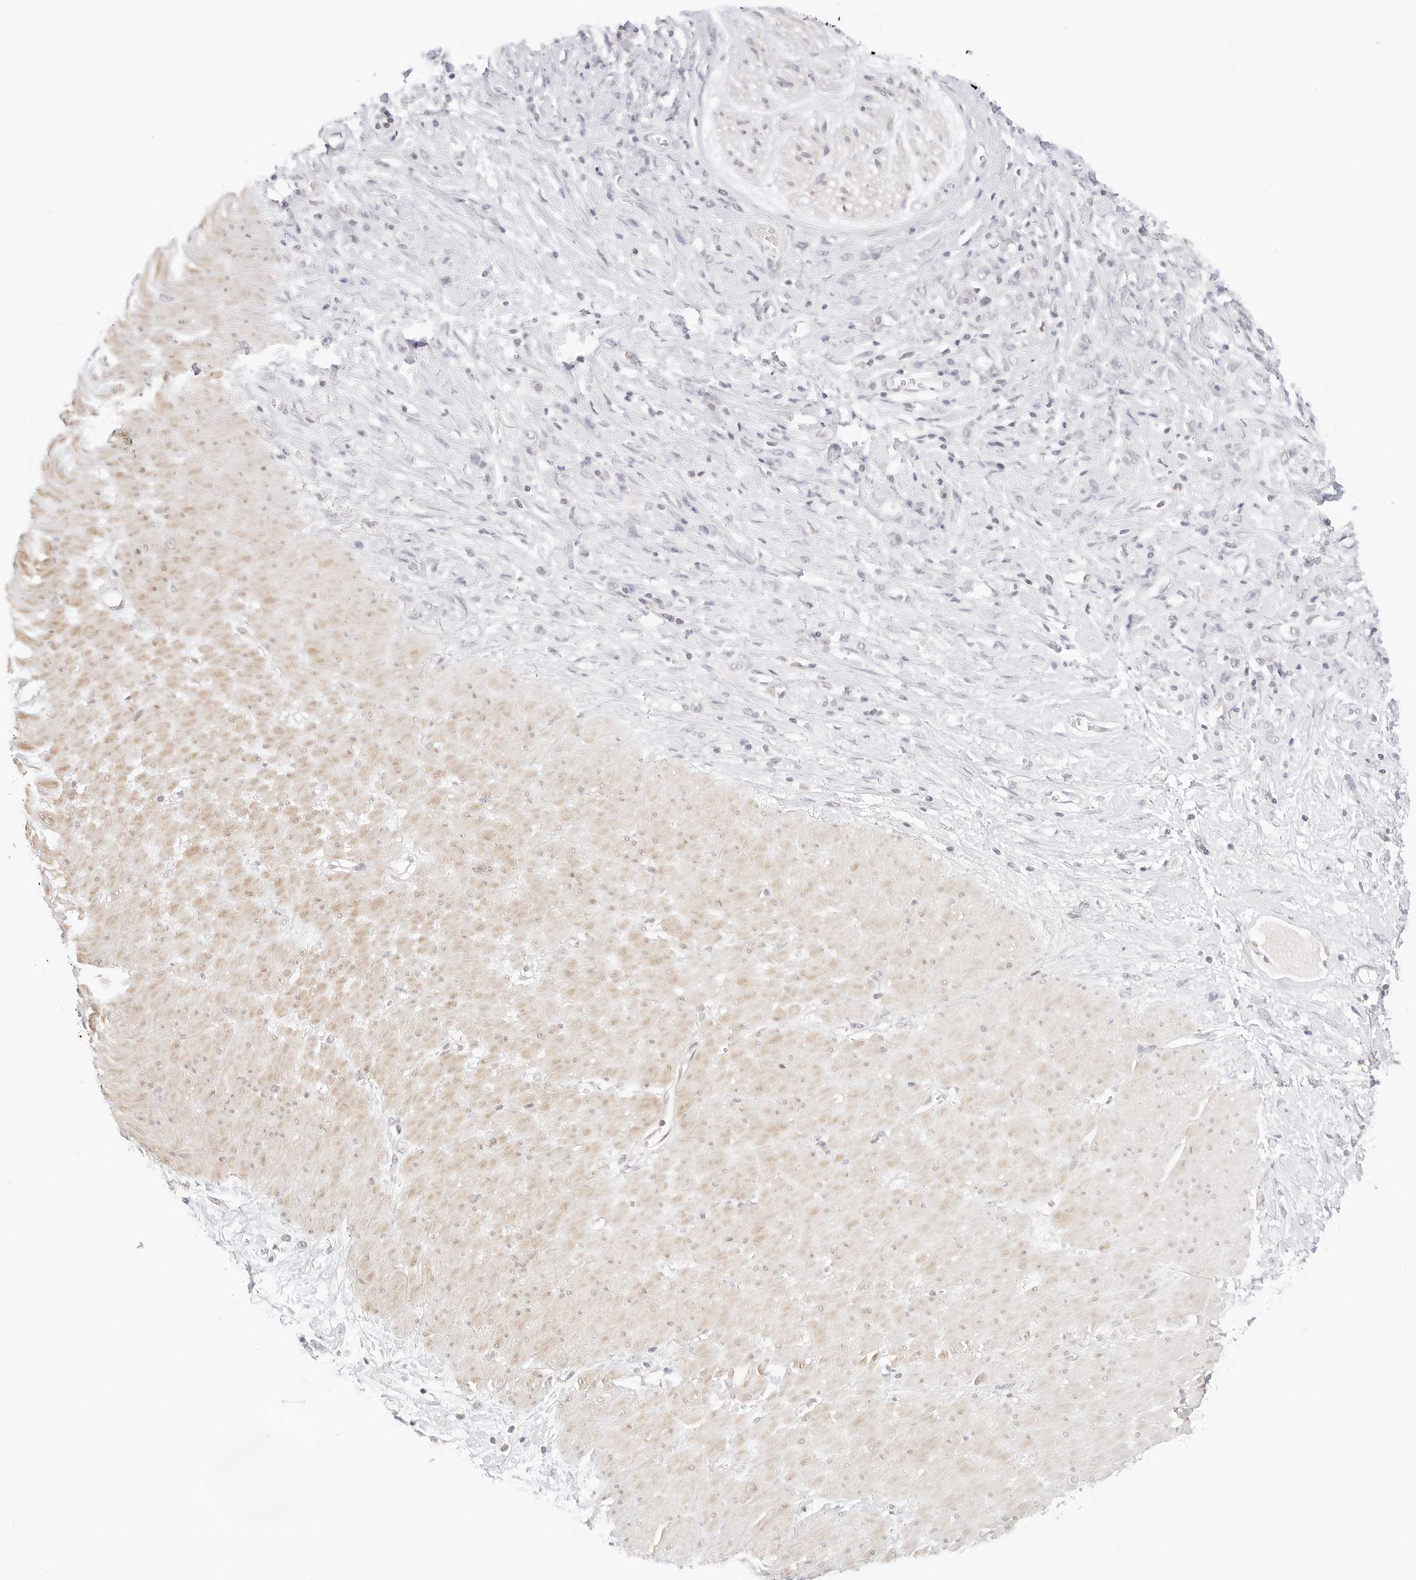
{"staining": {"intensity": "negative", "quantity": "none", "location": "none"}, "tissue": "stomach cancer", "cell_type": "Tumor cells", "image_type": "cancer", "snomed": [{"axis": "morphology", "description": "Adenocarcinoma, NOS"}, {"axis": "topography", "description": "Stomach"}], "caption": "This is an immunohistochemistry (IHC) micrograph of human stomach adenocarcinoma. There is no staining in tumor cells.", "gene": "GNAS", "patient": {"sex": "female", "age": 76}}